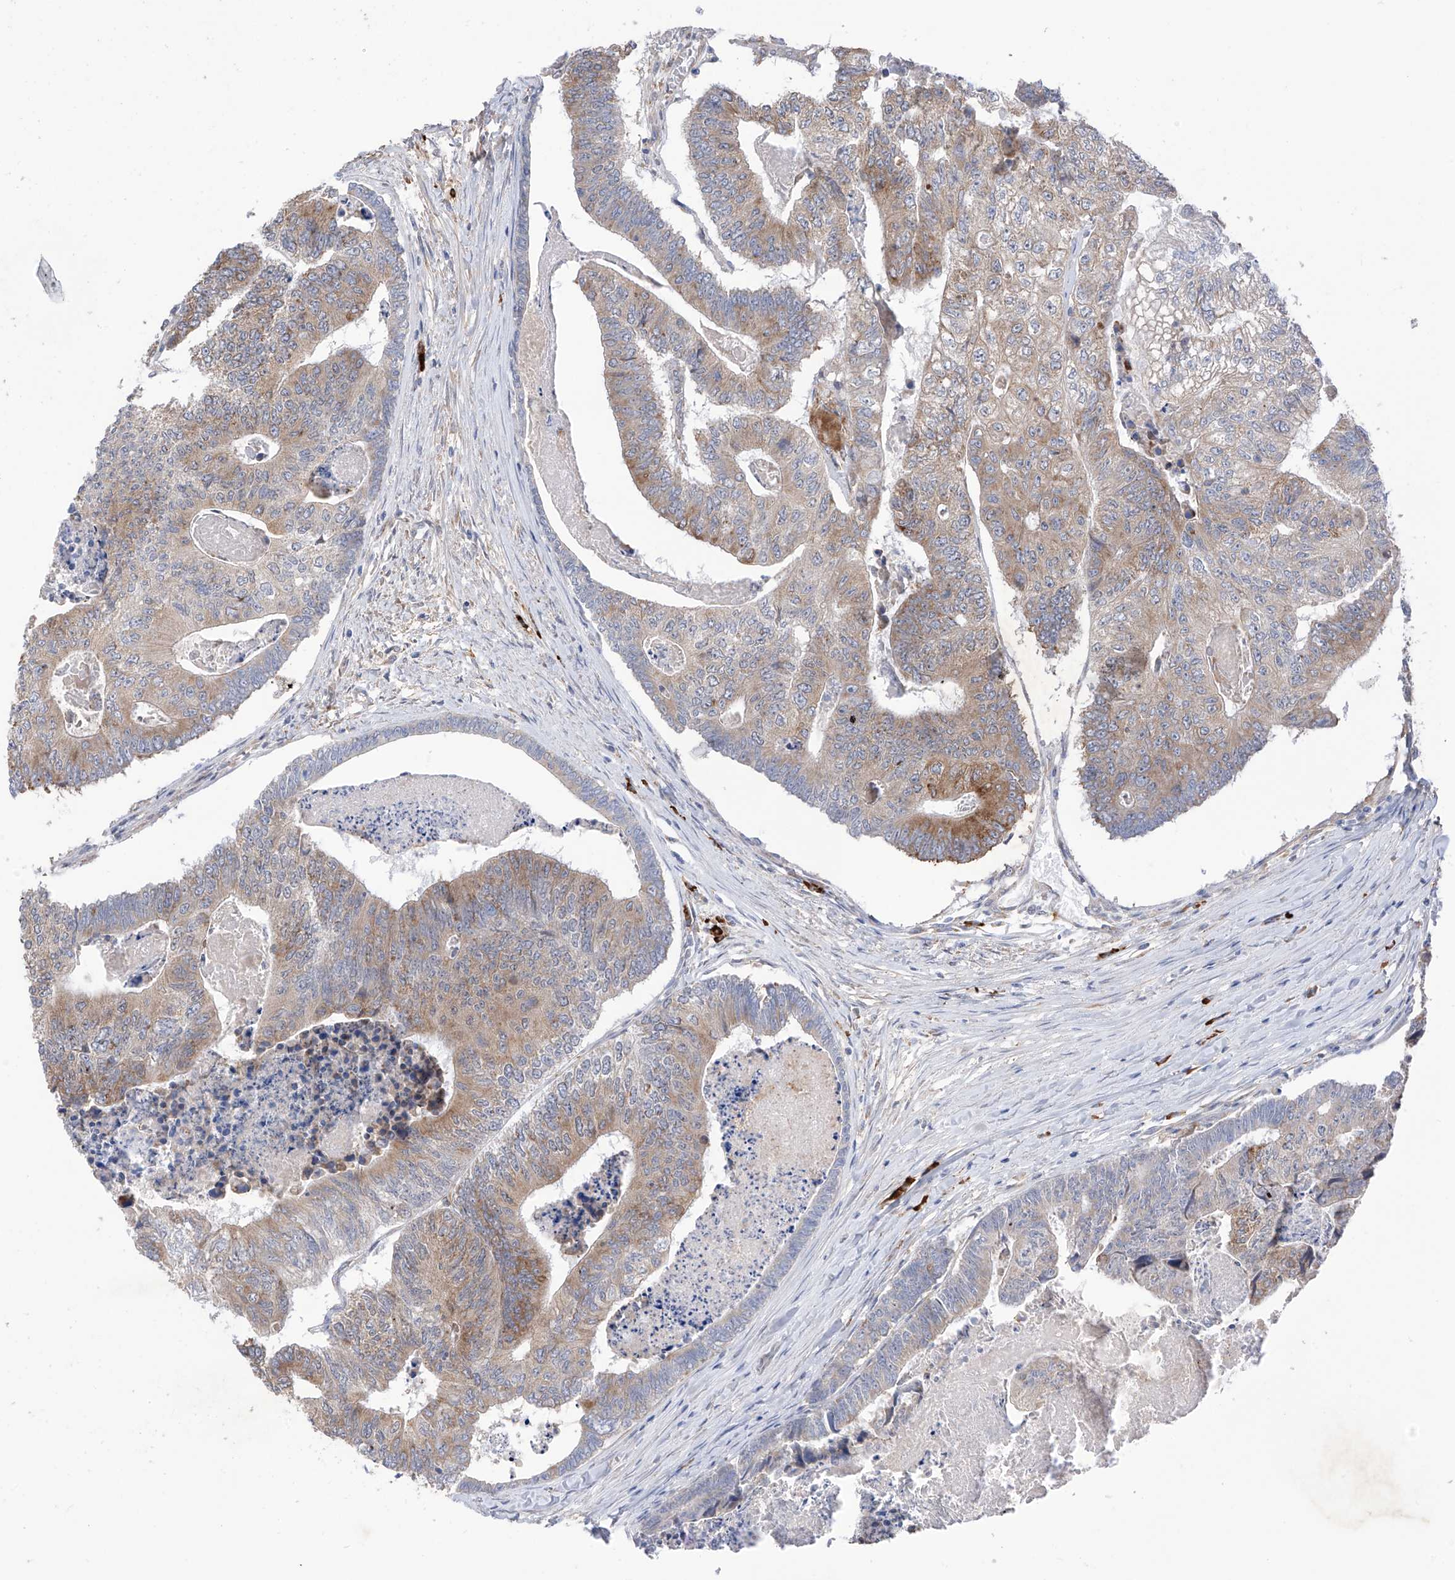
{"staining": {"intensity": "weak", "quantity": ">75%", "location": "cytoplasmic/membranous"}, "tissue": "colorectal cancer", "cell_type": "Tumor cells", "image_type": "cancer", "snomed": [{"axis": "morphology", "description": "Adenocarcinoma, NOS"}, {"axis": "topography", "description": "Colon"}], "caption": "A high-resolution micrograph shows immunohistochemistry (IHC) staining of adenocarcinoma (colorectal), which reveals weak cytoplasmic/membranous staining in approximately >75% of tumor cells.", "gene": "REC8", "patient": {"sex": "female", "age": 67}}